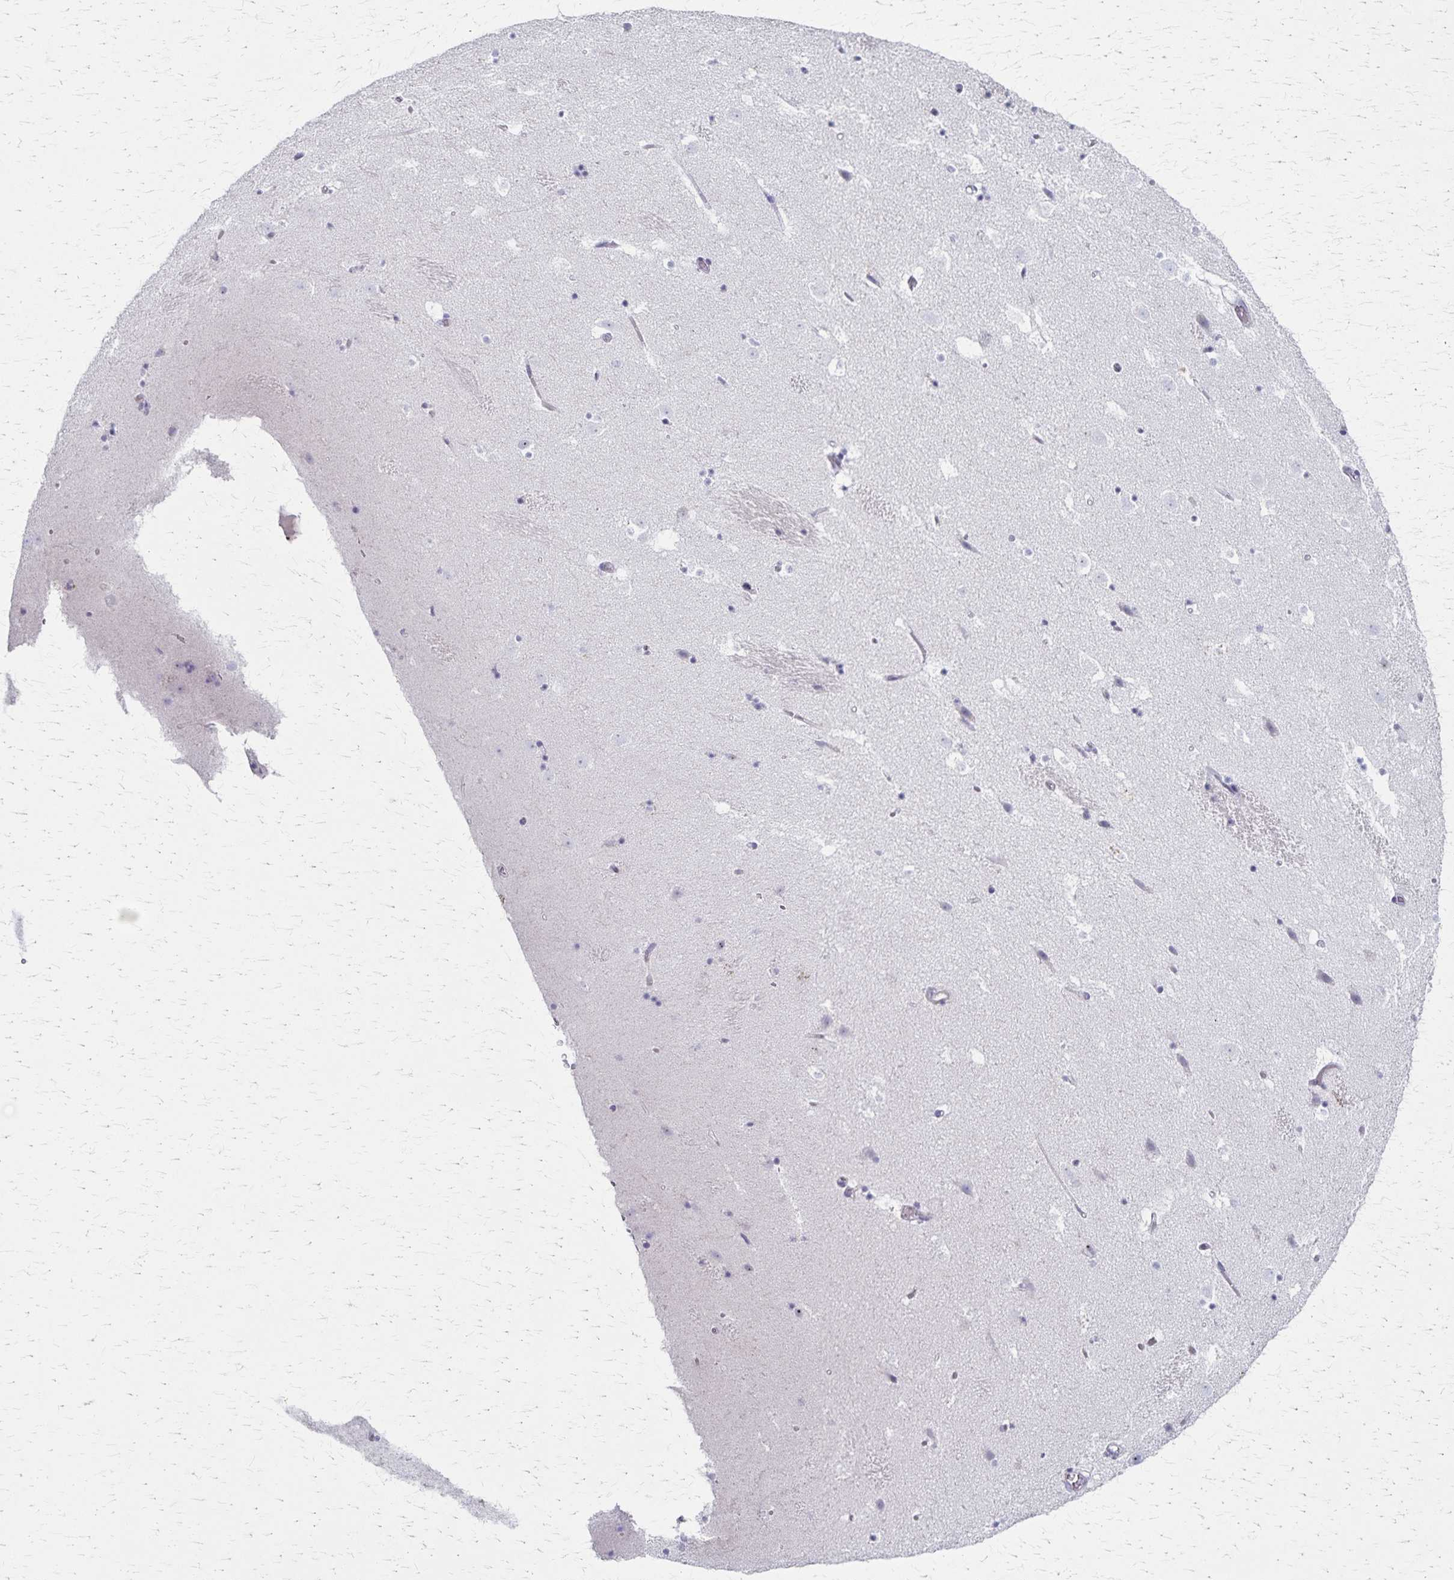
{"staining": {"intensity": "negative", "quantity": "none", "location": "none"}, "tissue": "caudate", "cell_type": "Glial cells", "image_type": "normal", "snomed": [{"axis": "morphology", "description": "Normal tissue, NOS"}, {"axis": "topography", "description": "Lateral ventricle wall"}], "caption": "Immunohistochemistry (IHC) photomicrograph of benign caudate: caudate stained with DAB (3,3'-diaminobenzidine) exhibits no significant protein positivity in glial cells.", "gene": "DLK2", "patient": {"sex": "male", "age": 37}}